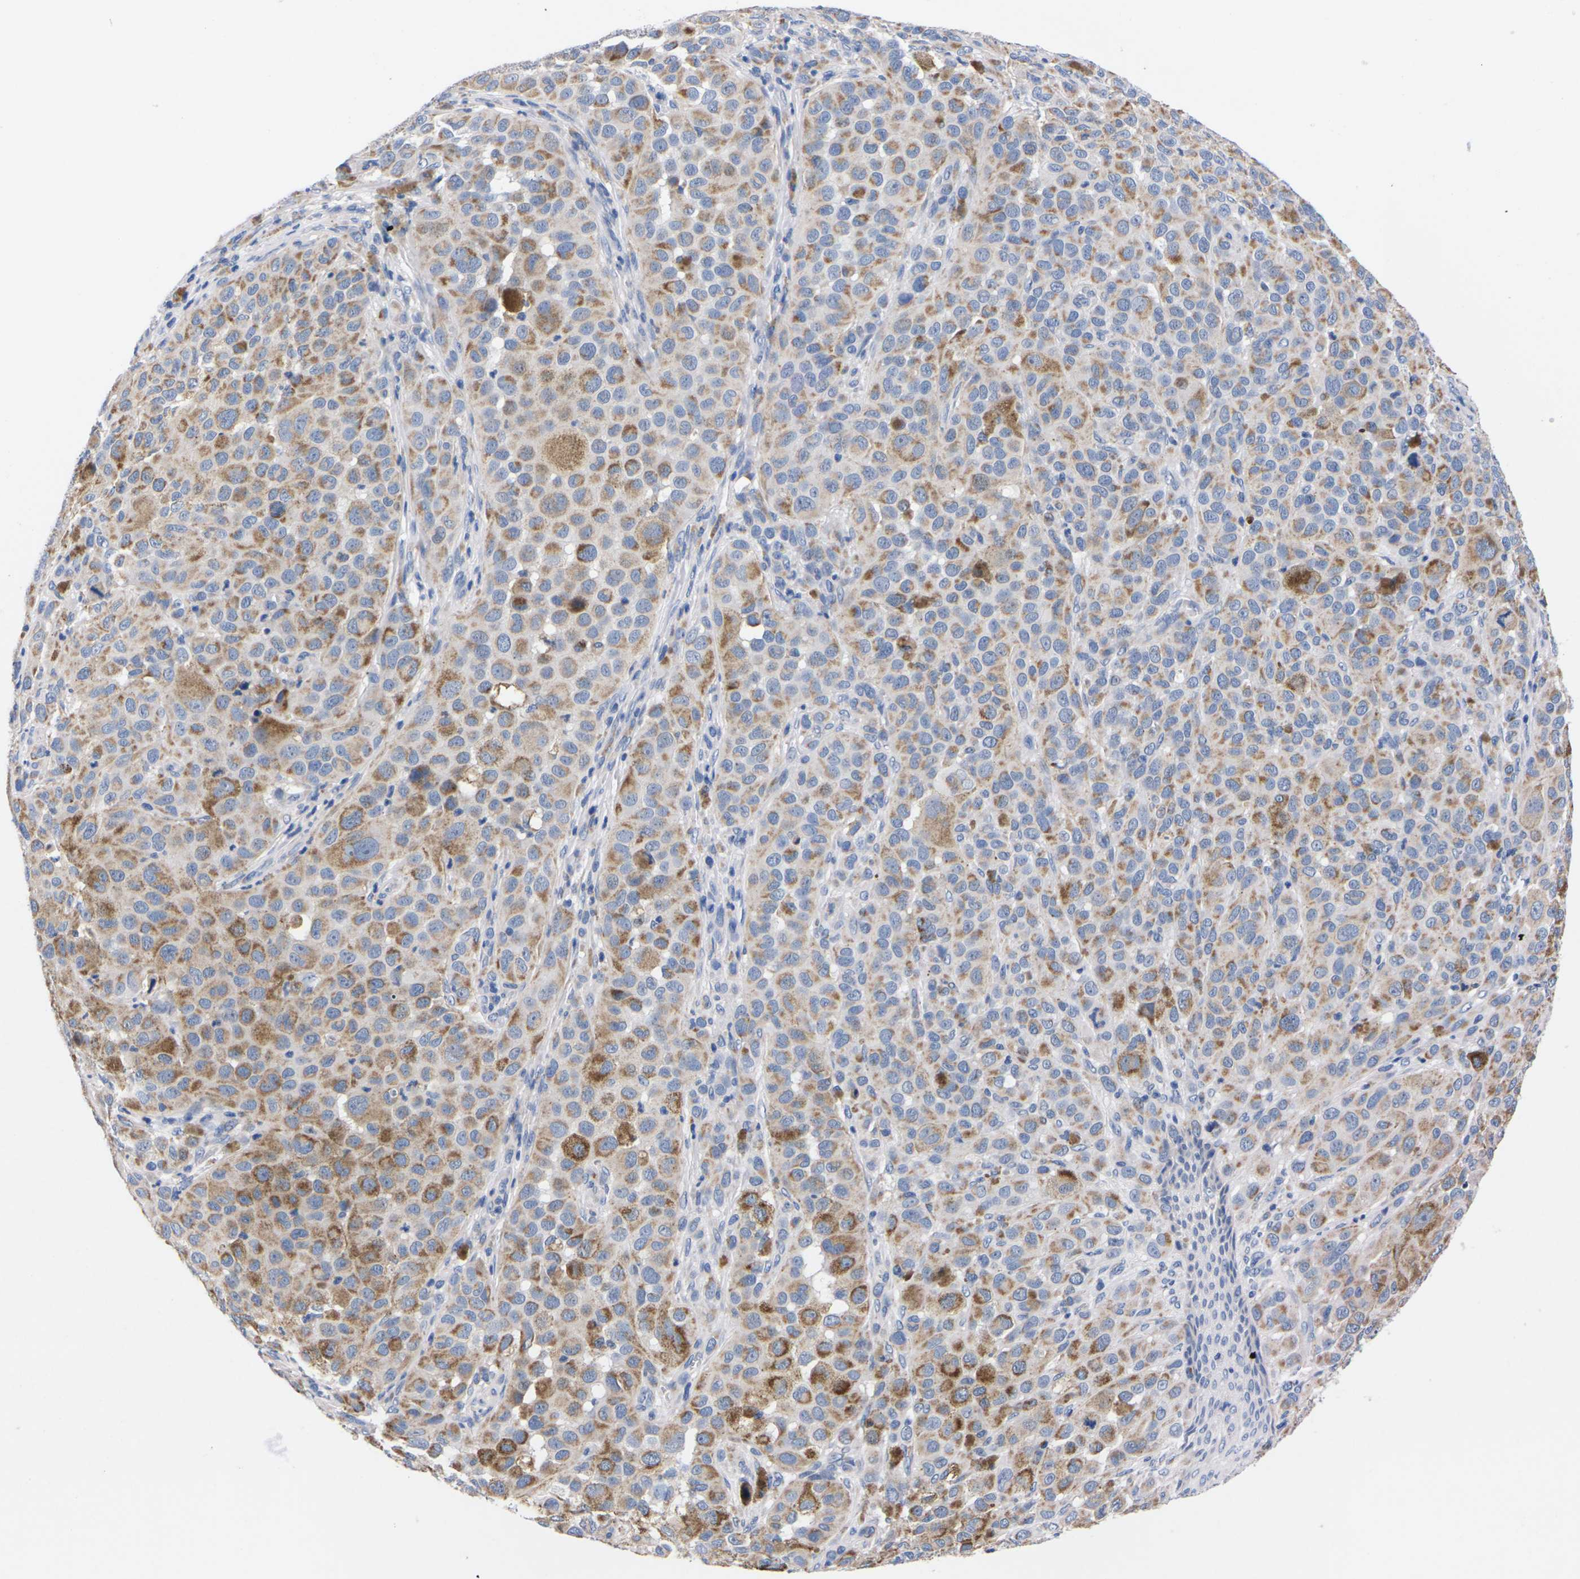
{"staining": {"intensity": "moderate", "quantity": "25%-75%", "location": "cytoplasmic/membranous"}, "tissue": "melanoma", "cell_type": "Tumor cells", "image_type": "cancer", "snomed": [{"axis": "morphology", "description": "Malignant melanoma, NOS"}, {"axis": "topography", "description": "Skin"}], "caption": "Immunohistochemistry of human malignant melanoma shows medium levels of moderate cytoplasmic/membranous staining in about 25%-75% of tumor cells.", "gene": "FAM210A", "patient": {"sex": "male", "age": 96}}